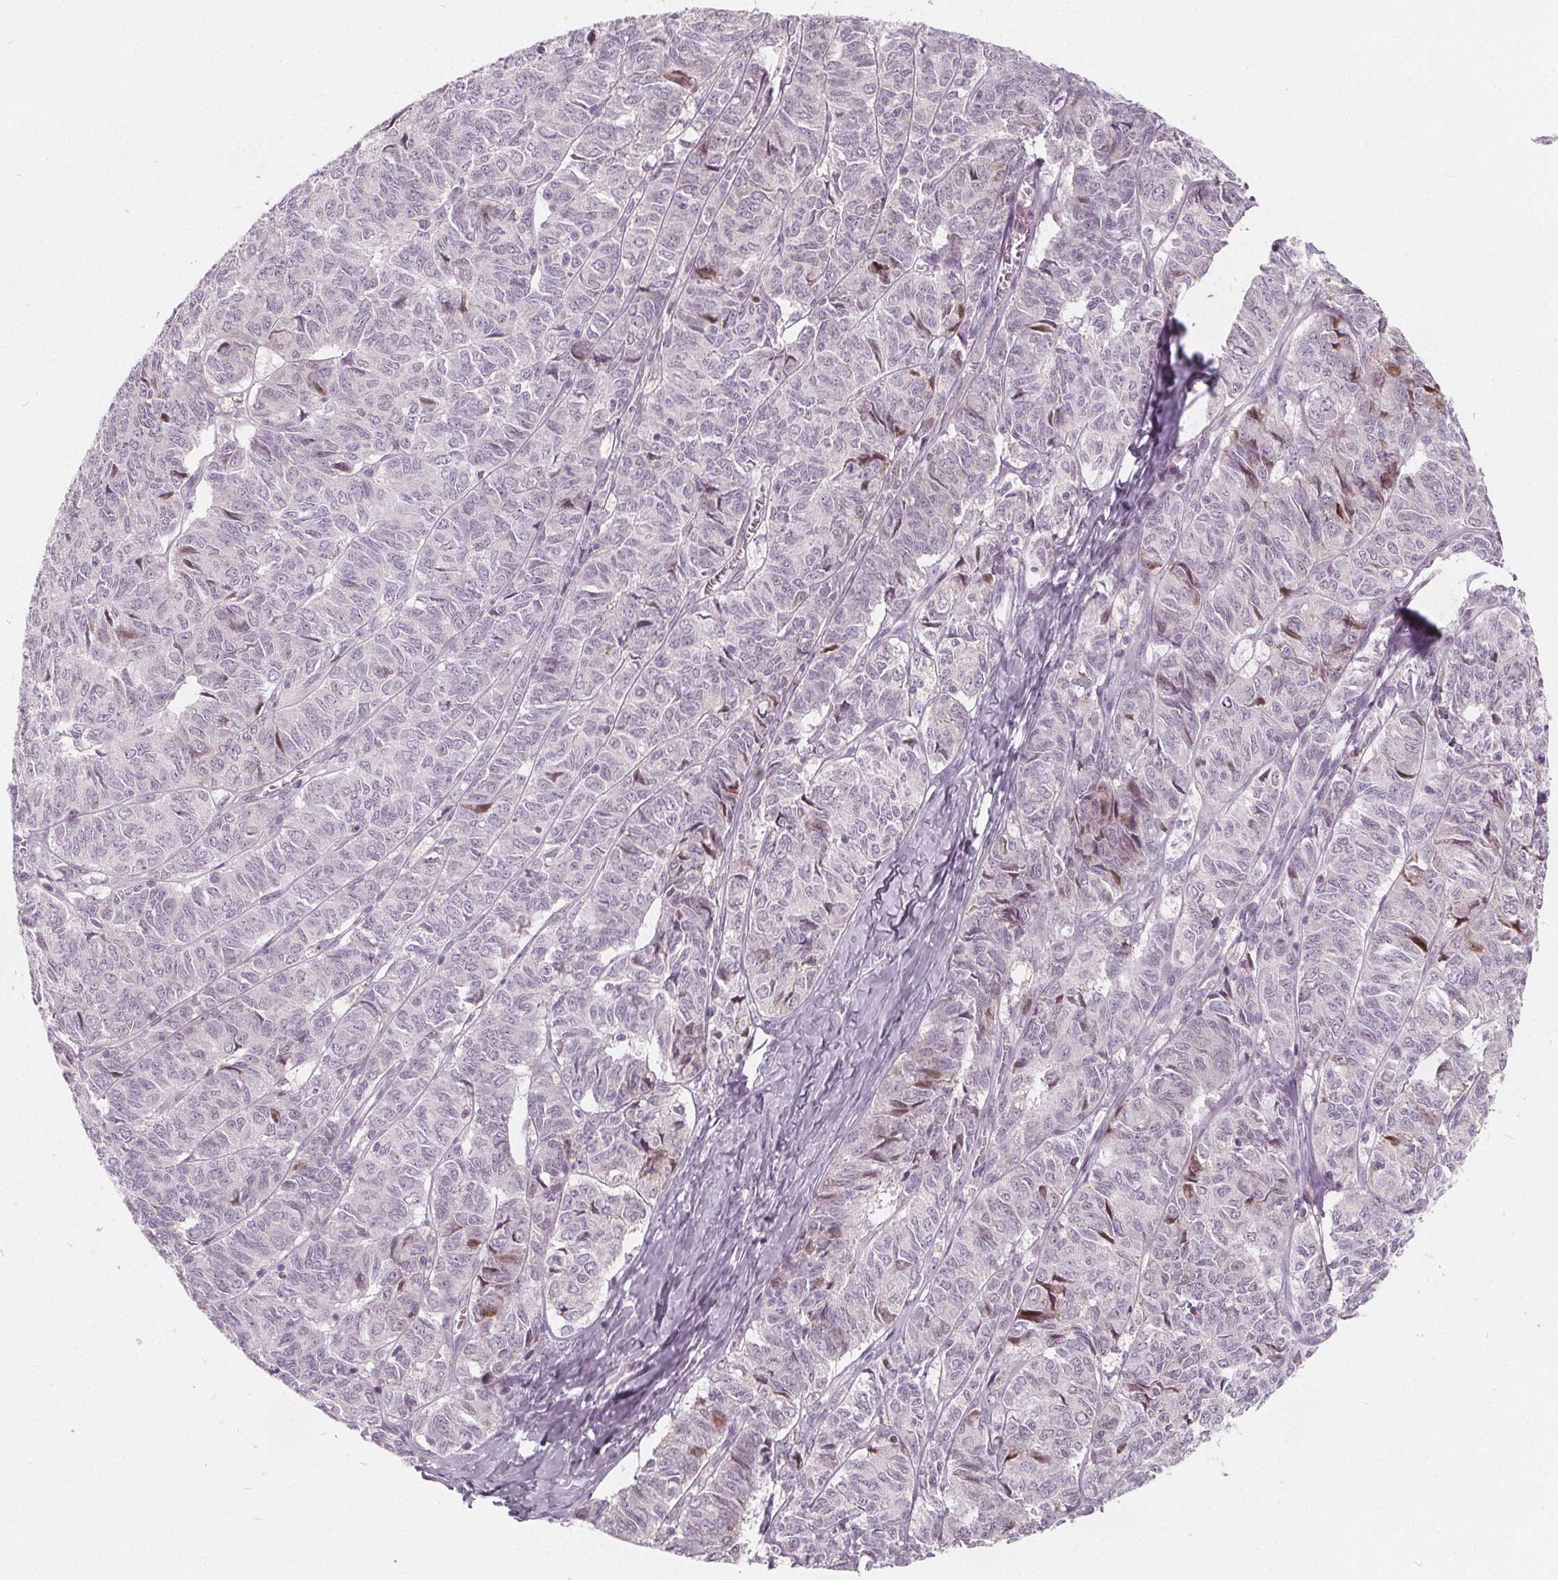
{"staining": {"intensity": "negative", "quantity": "none", "location": "none"}, "tissue": "ovarian cancer", "cell_type": "Tumor cells", "image_type": "cancer", "snomed": [{"axis": "morphology", "description": "Carcinoma, endometroid"}, {"axis": "topography", "description": "Ovary"}], "caption": "Ovarian cancer (endometroid carcinoma) was stained to show a protein in brown. There is no significant positivity in tumor cells.", "gene": "NUP210L", "patient": {"sex": "female", "age": 80}}